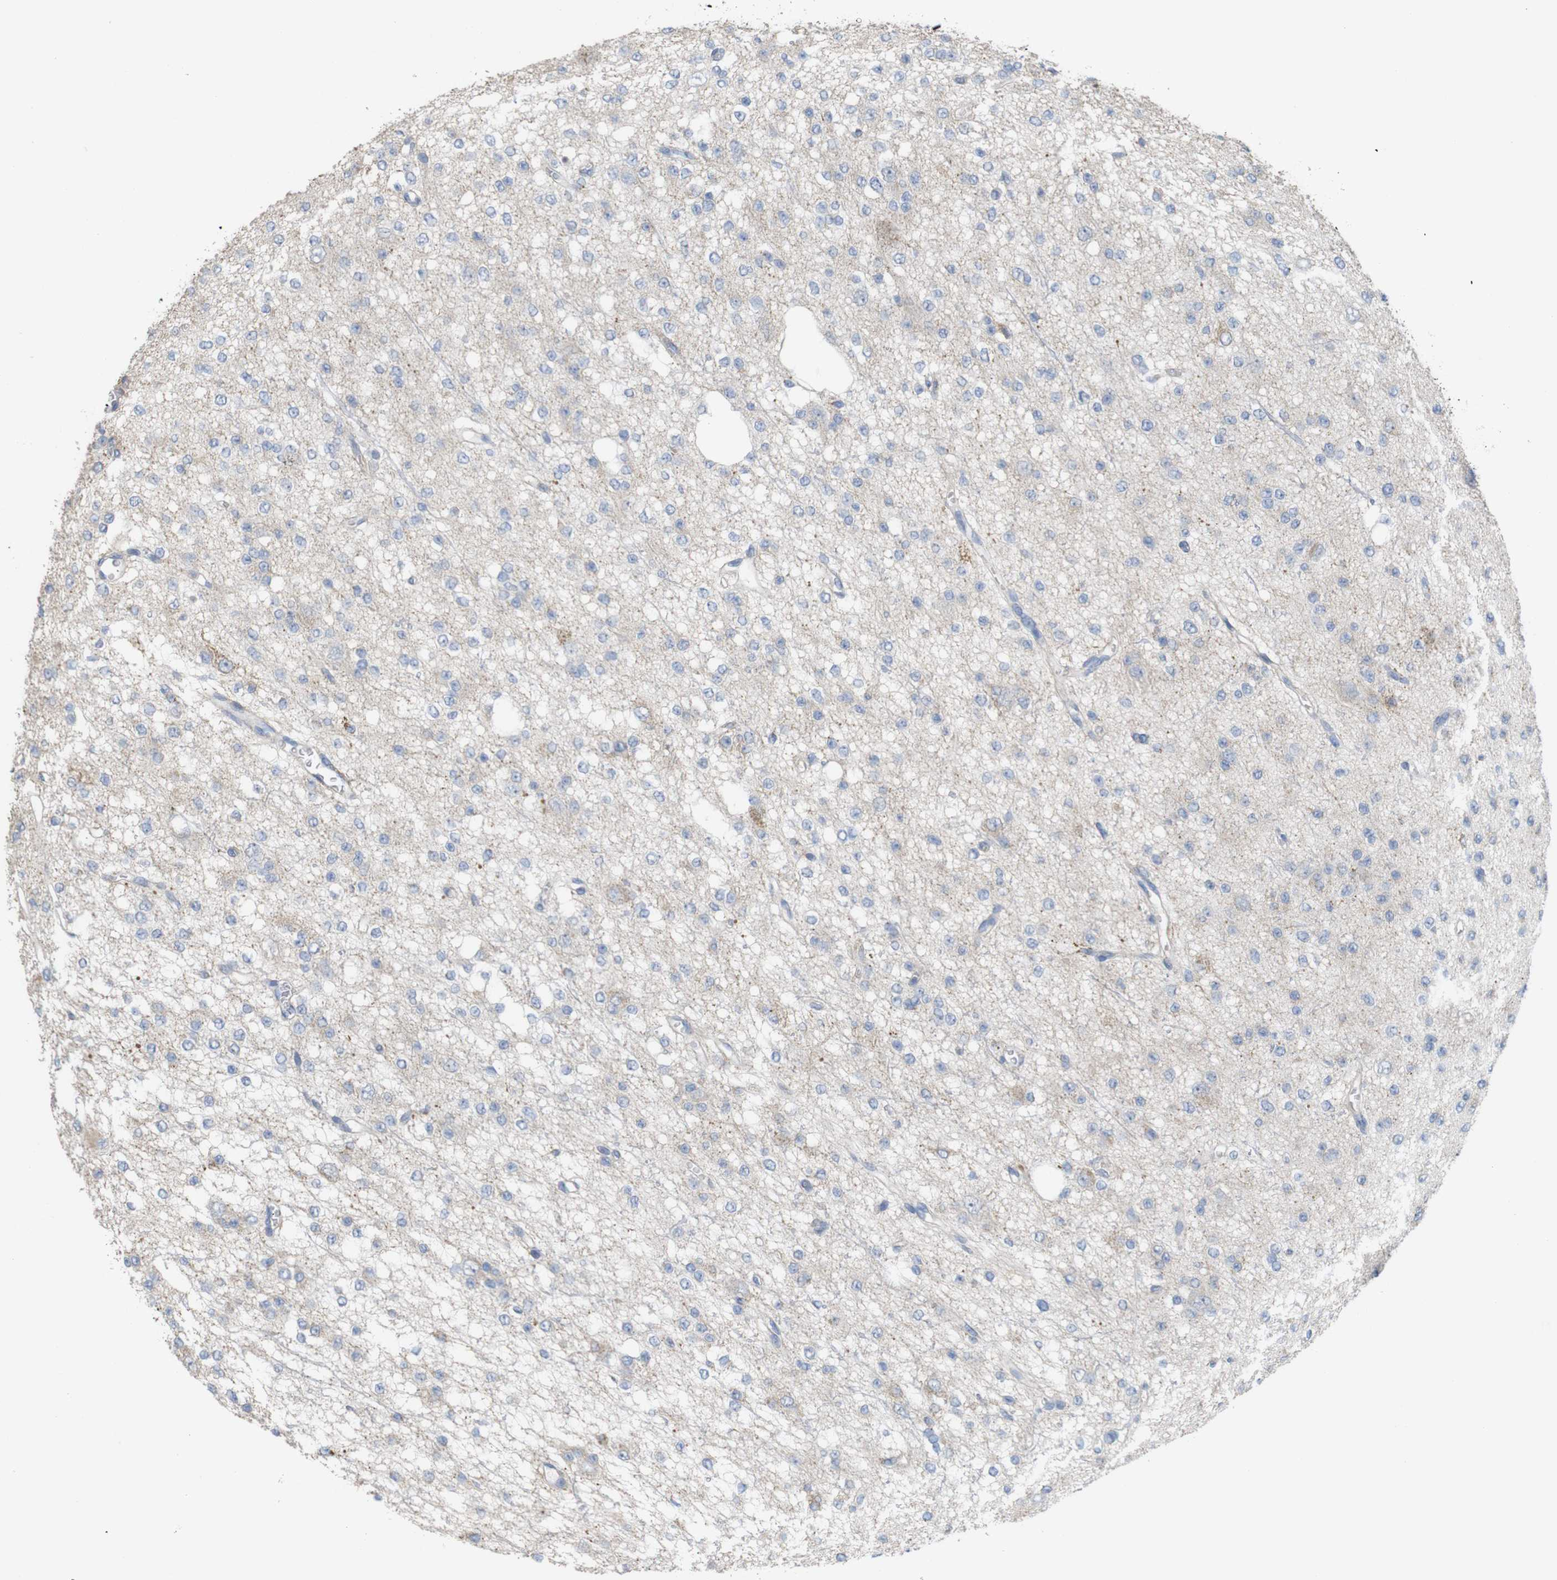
{"staining": {"intensity": "negative", "quantity": "none", "location": "none"}, "tissue": "glioma", "cell_type": "Tumor cells", "image_type": "cancer", "snomed": [{"axis": "morphology", "description": "Glioma, malignant, Low grade"}, {"axis": "topography", "description": "Brain"}], "caption": "This is an immunohistochemistry micrograph of low-grade glioma (malignant). There is no staining in tumor cells.", "gene": "PTPRR", "patient": {"sex": "male", "age": 38}}